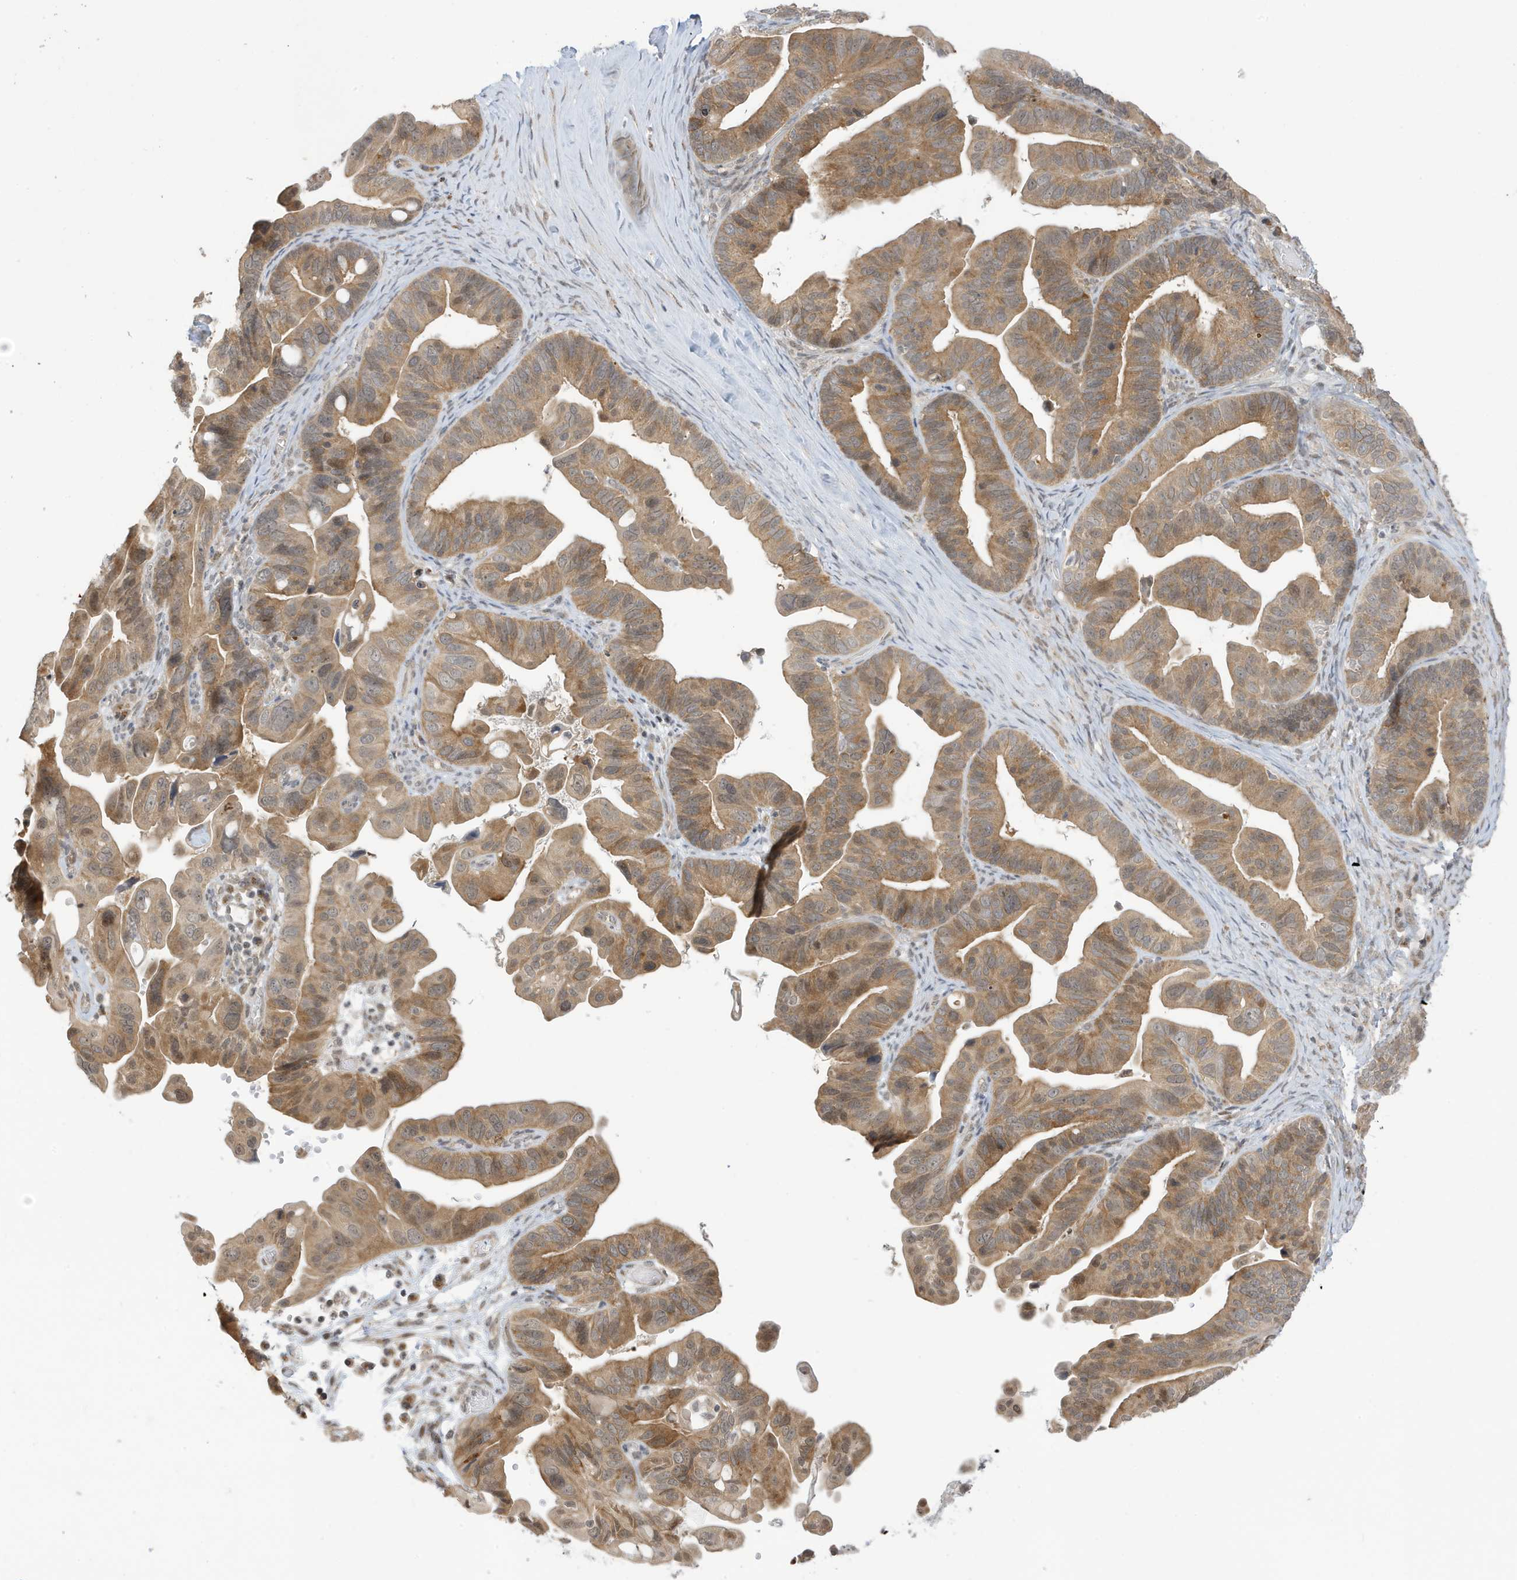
{"staining": {"intensity": "moderate", "quantity": ">75%", "location": "cytoplasmic/membranous,nuclear"}, "tissue": "ovarian cancer", "cell_type": "Tumor cells", "image_type": "cancer", "snomed": [{"axis": "morphology", "description": "Cystadenocarcinoma, serous, NOS"}, {"axis": "topography", "description": "Ovary"}], "caption": "A photomicrograph of human ovarian serous cystadenocarcinoma stained for a protein displays moderate cytoplasmic/membranous and nuclear brown staining in tumor cells. Nuclei are stained in blue.", "gene": "TAB3", "patient": {"sex": "female", "age": 56}}